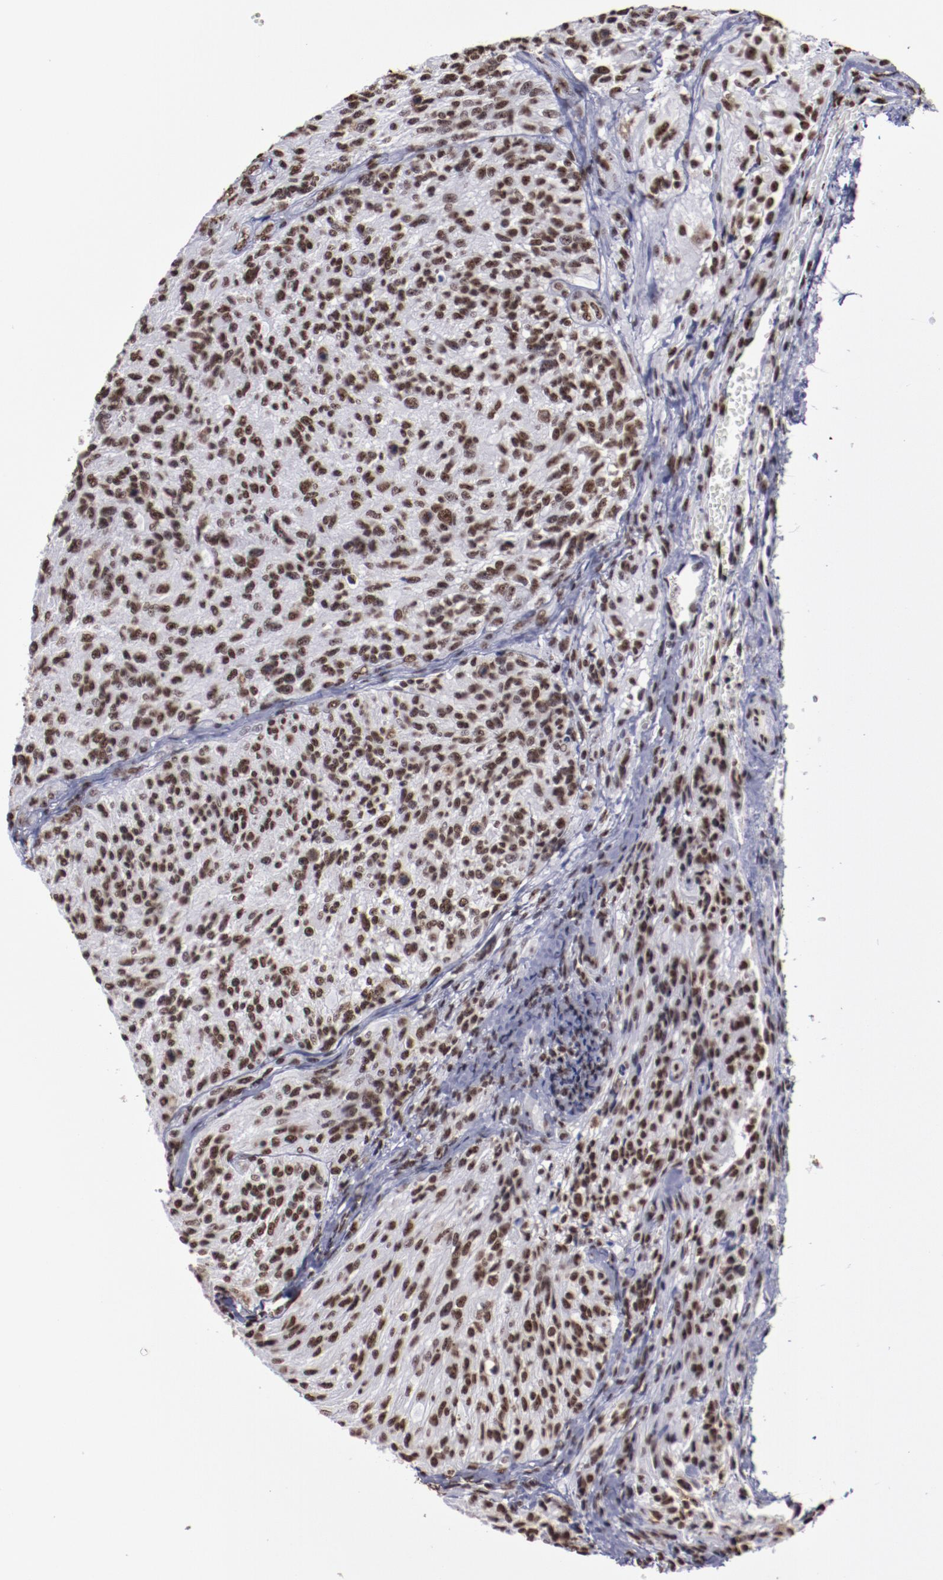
{"staining": {"intensity": "strong", "quantity": ">75%", "location": "nuclear"}, "tissue": "glioma", "cell_type": "Tumor cells", "image_type": "cancer", "snomed": [{"axis": "morphology", "description": "Normal tissue, NOS"}, {"axis": "morphology", "description": "Glioma, malignant, High grade"}, {"axis": "topography", "description": "Cerebral cortex"}], "caption": "Tumor cells show high levels of strong nuclear expression in about >75% of cells in glioma. (DAB (3,3'-diaminobenzidine) IHC with brightfield microscopy, high magnification).", "gene": "HNRNPA2B1", "patient": {"sex": "male", "age": 56}}